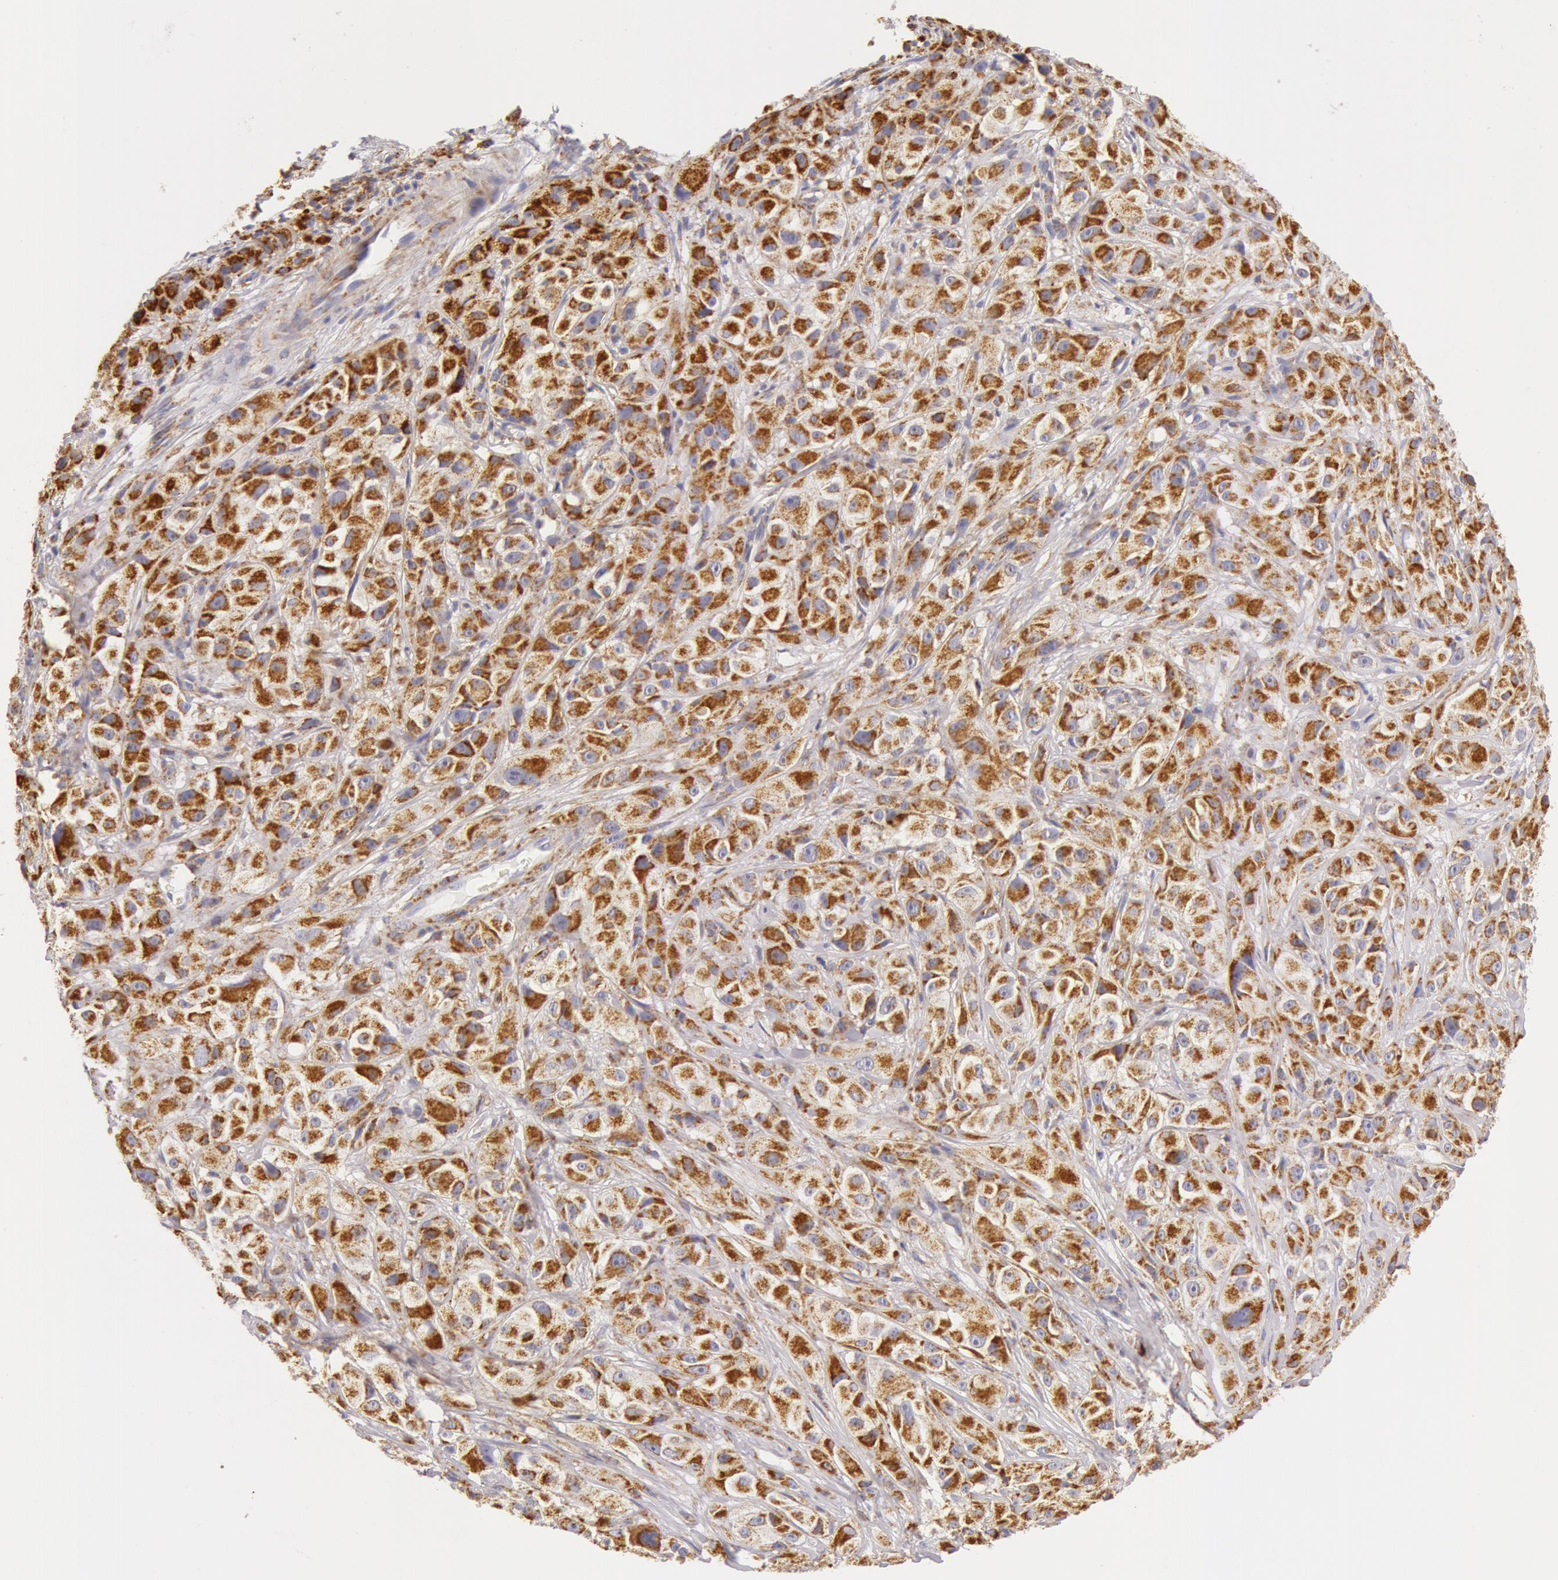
{"staining": {"intensity": "moderate", "quantity": ">75%", "location": "cytoplasmic/membranous"}, "tissue": "melanoma", "cell_type": "Tumor cells", "image_type": "cancer", "snomed": [{"axis": "morphology", "description": "Malignant melanoma, NOS"}, {"axis": "topography", "description": "Skin"}], "caption": "Moderate cytoplasmic/membranous expression for a protein is appreciated in approximately >75% of tumor cells of melanoma using IHC.", "gene": "ATP5F1B", "patient": {"sex": "male", "age": 56}}